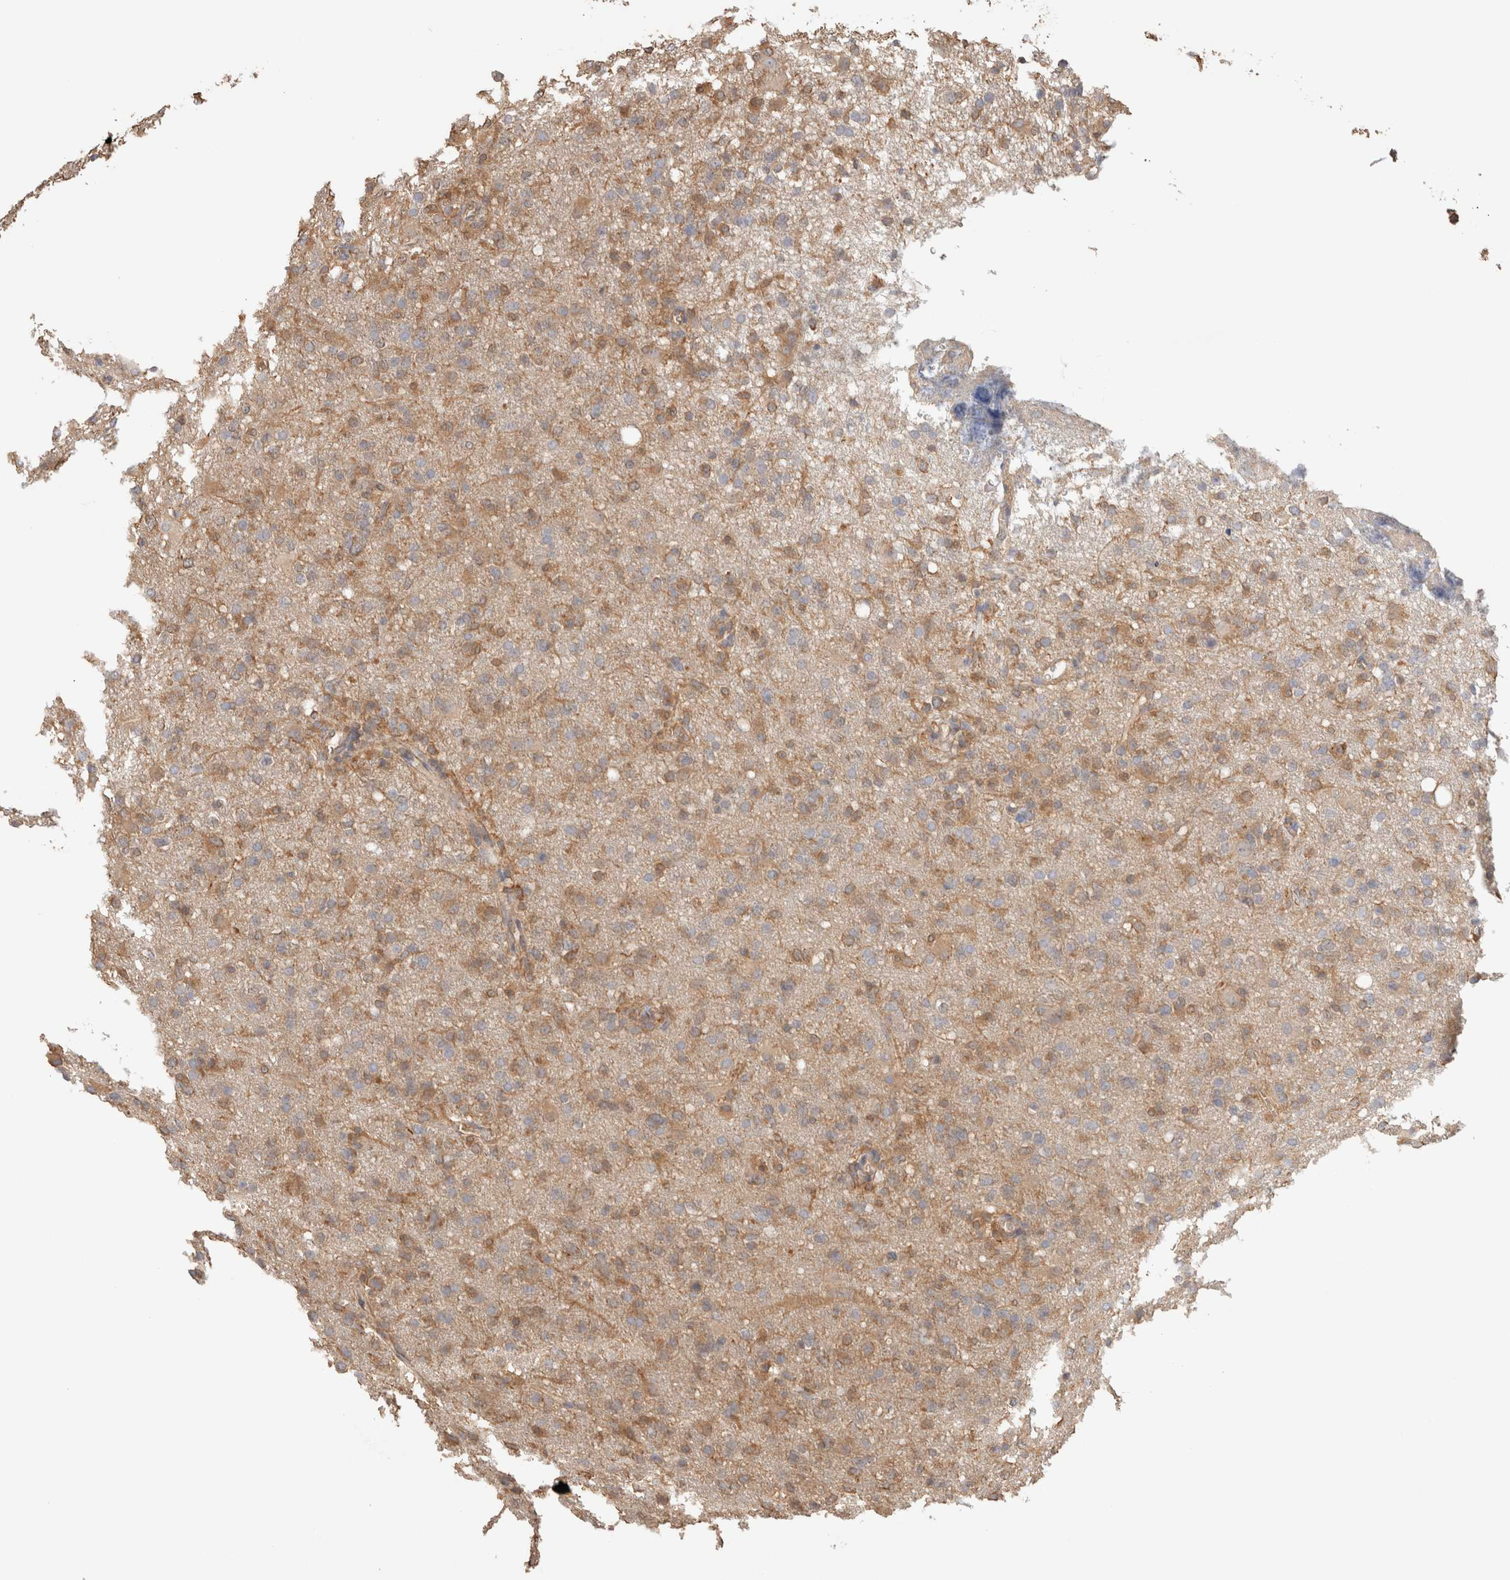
{"staining": {"intensity": "moderate", "quantity": "25%-75%", "location": "cytoplasmic/membranous"}, "tissue": "glioma", "cell_type": "Tumor cells", "image_type": "cancer", "snomed": [{"axis": "morphology", "description": "Glioma, malignant, High grade"}, {"axis": "topography", "description": "Brain"}], "caption": "DAB (3,3'-diaminobenzidine) immunohistochemical staining of human glioma displays moderate cytoplasmic/membranous protein positivity in approximately 25%-75% of tumor cells. Ihc stains the protein in brown and the nuclei are stained blue.", "gene": "CFAP418", "patient": {"sex": "female", "age": 57}}